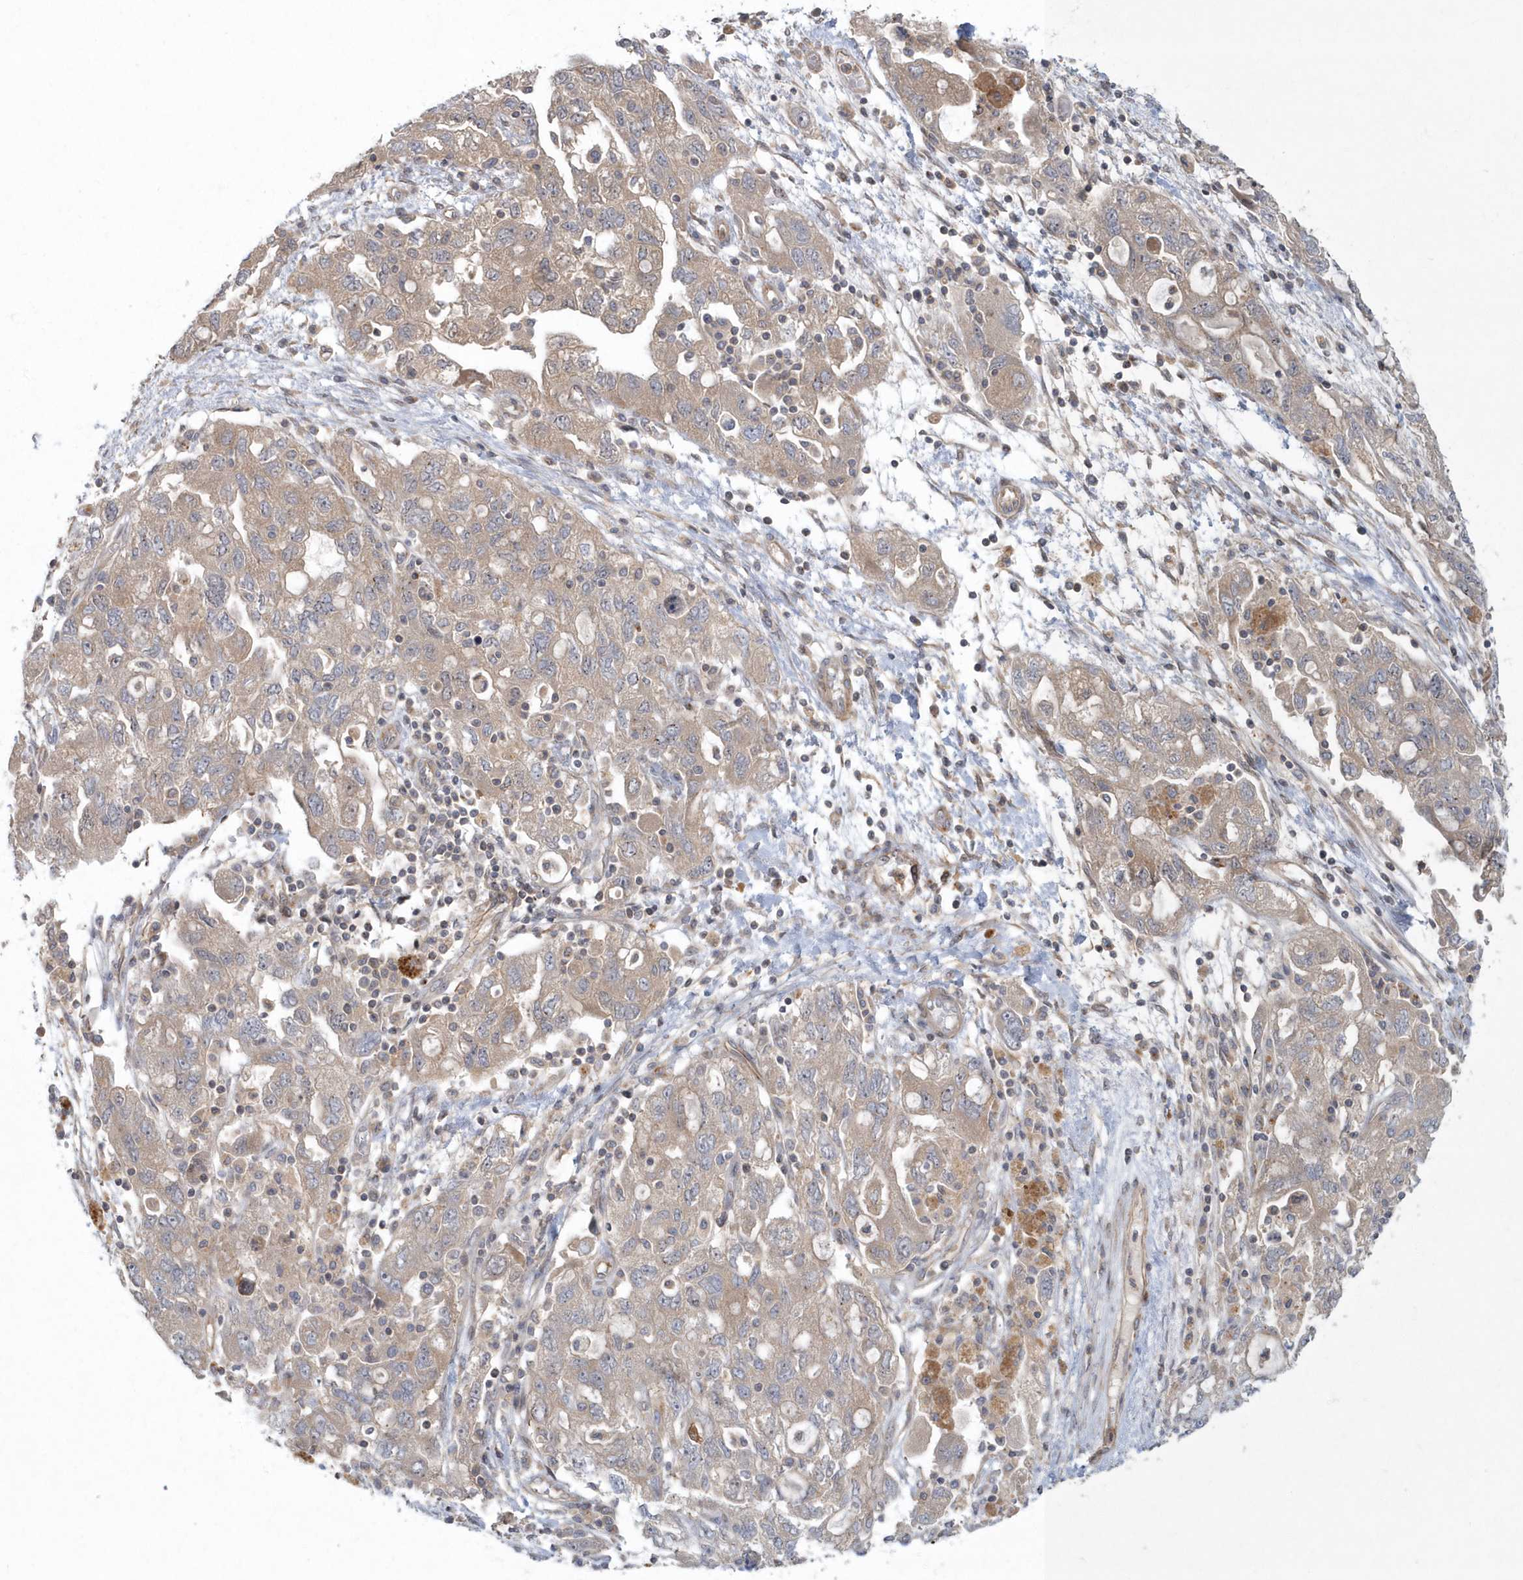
{"staining": {"intensity": "weak", "quantity": "25%-75%", "location": "cytoplasmic/membranous"}, "tissue": "ovarian cancer", "cell_type": "Tumor cells", "image_type": "cancer", "snomed": [{"axis": "morphology", "description": "Carcinoma, NOS"}, {"axis": "morphology", "description": "Cystadenocarcinoma, serous, NOS"}, {"axis": "topography", "description": "Ovary"}], "caption": "The micrograph reveals a brown stain indicating the presence of a protein in the cytoplasmic/membranous of tumor cells in ovarian cancer.", "gene": "ARHGEF38", "patient": {"sex": "female", "age": 69}}